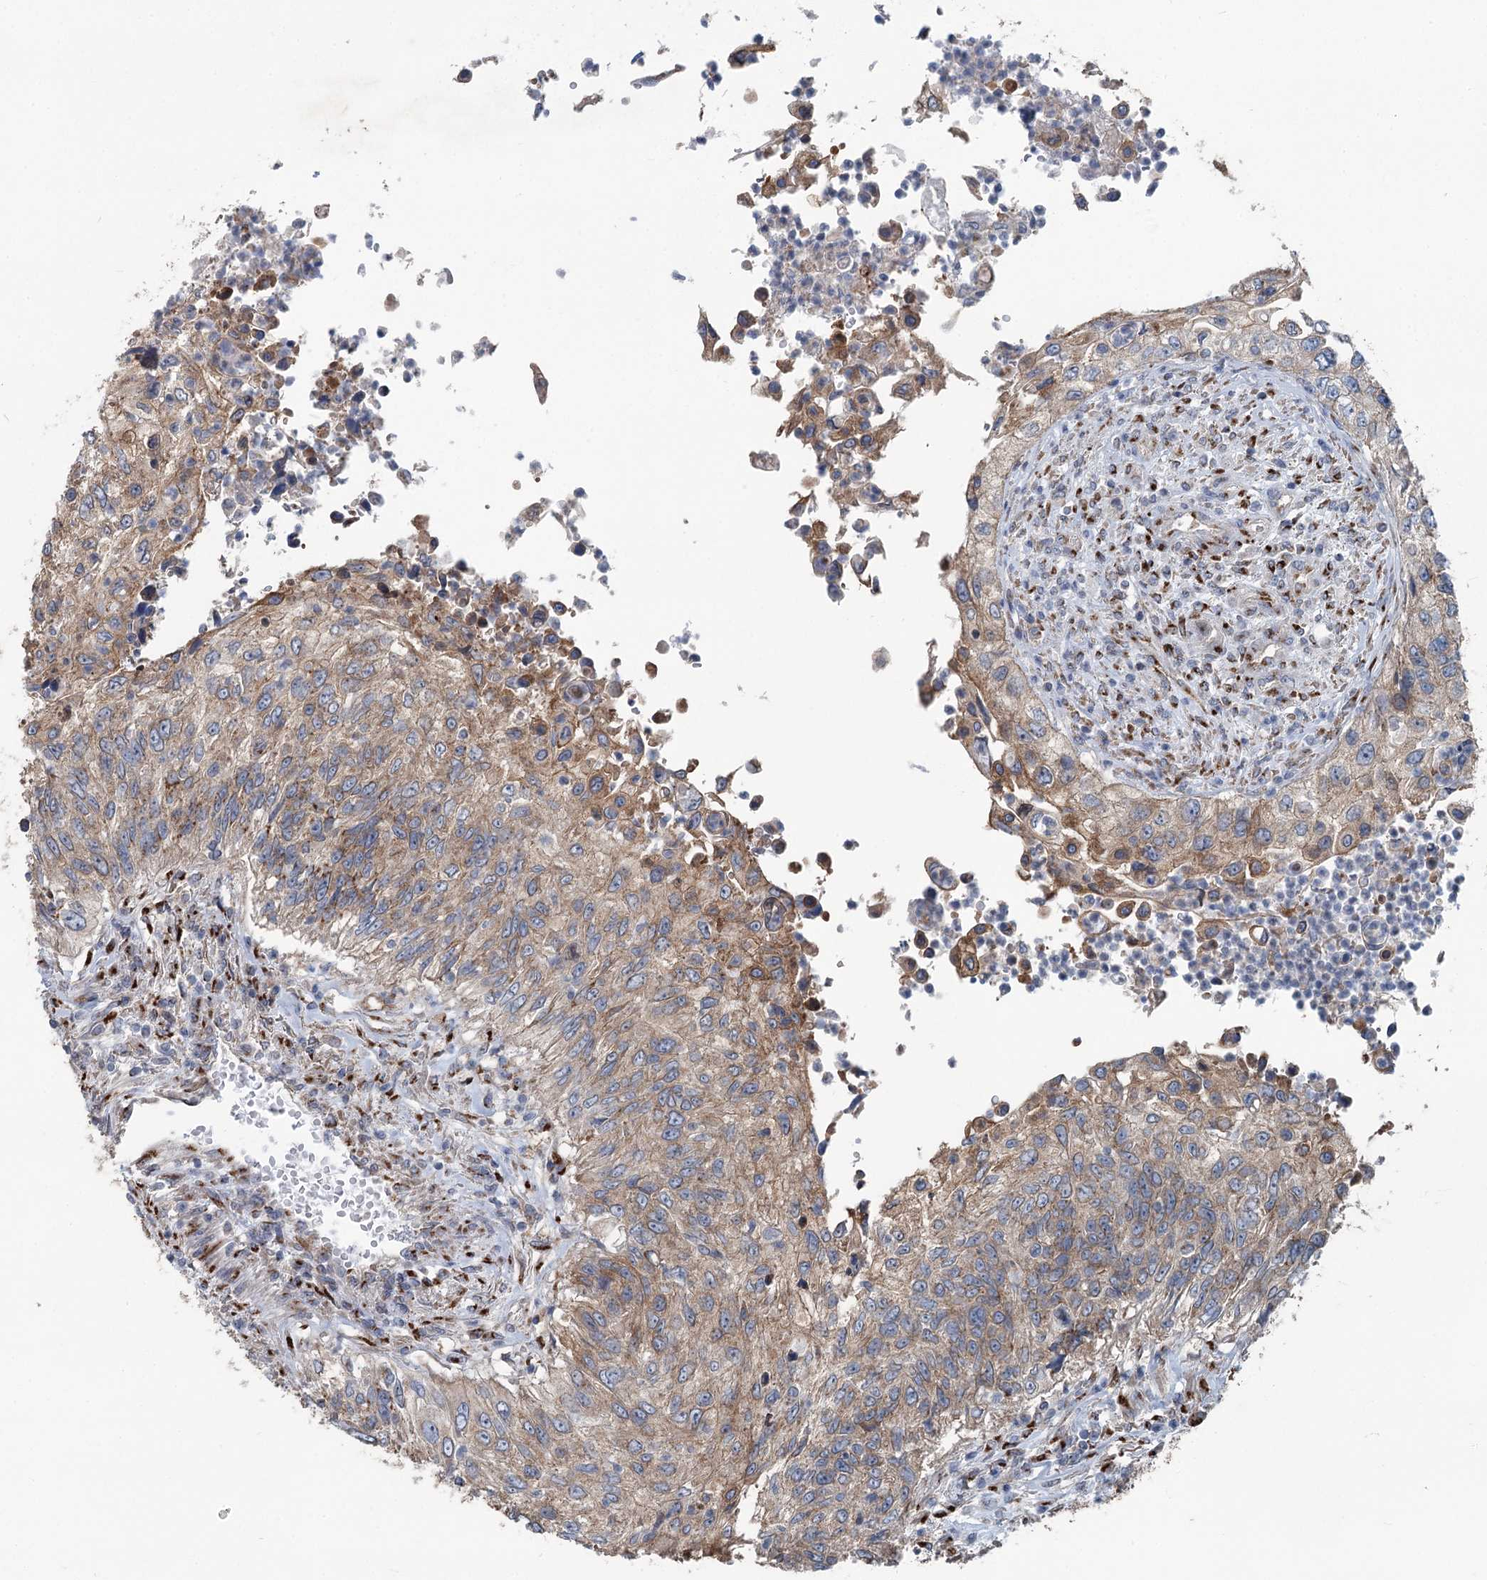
{"staining": {"intensity": "moderate", "quantity": "25%-75%", "location": "cytoplasmic/membranous"}, "tissue": "urothelial cancer", "cell_type": "Tumor cells", "image_type": "cancer", "snomed": [{"axis": "morphology", "description": "Urothelial carcinoma, High grade"}, {"axis": "topography", "description": "Urinary bladder"}], "caption": "A medium amount of moderate cytoplasmic/membranous positivity is present in about 25%-75% of tumor cells in urothelial cancer tissue.", "gene": "ITIH5", "patient": {"sex": "female", "age": 60}}